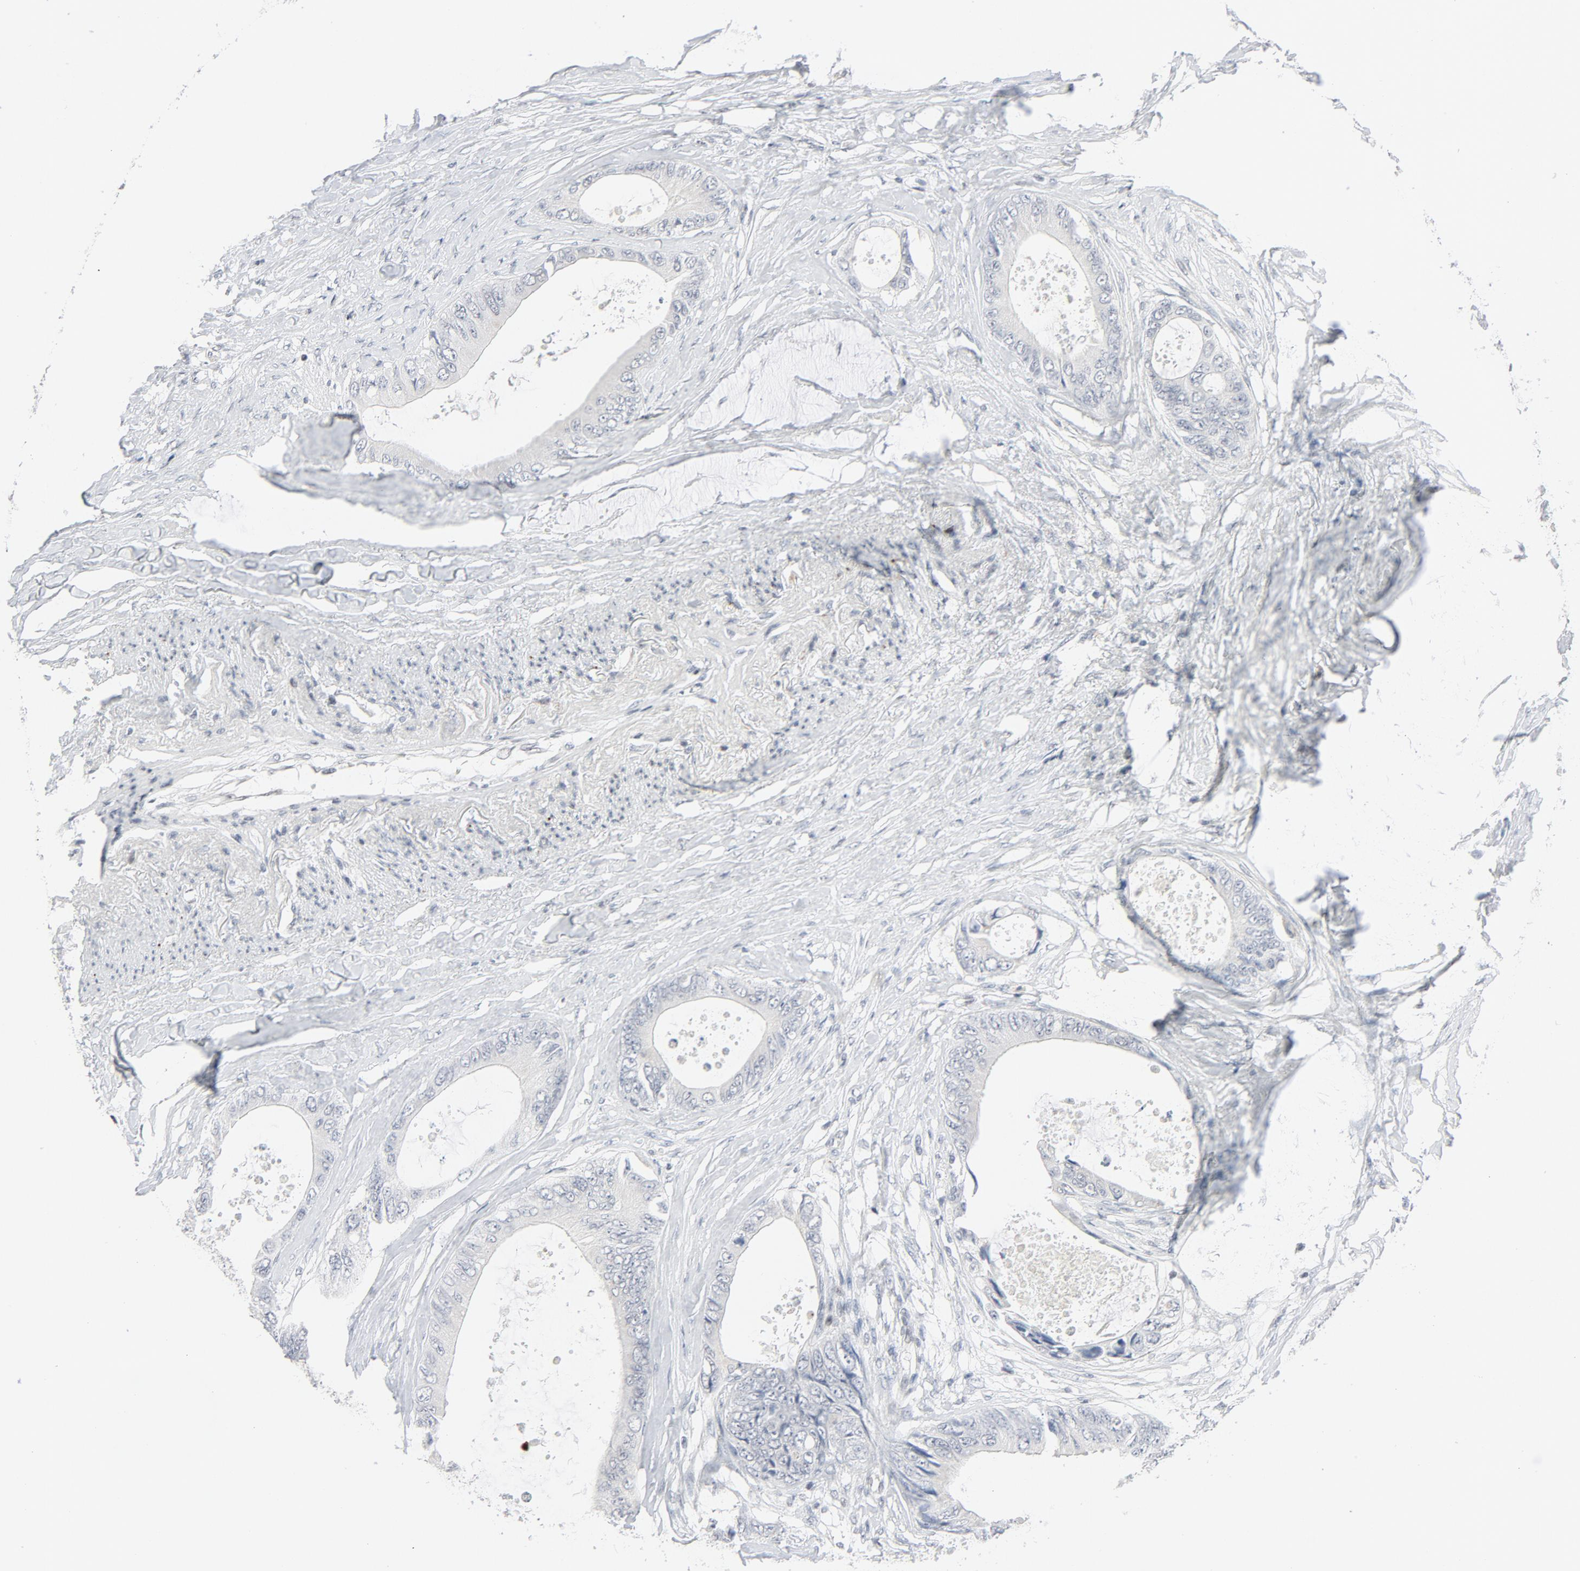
{"staining": {"intensity": "negative", "quantity": "none", "location": "none"}, "tissue": "colorectal cancer", "cell_type": "Tumor cells", "image_type": "cancer", "snomed": [{"axis": "morphology", "description": "Normal tissue, NOS"}, {"axis": "morphology", "description": "Adenocarcinoma, NOS"}, {"axis": "topography", "description": "Rectum"}, {"axis": "topography", "description": "Peripheral nerve tissue"}], "caption": "This is an immunohistochemistry (IHC) micrograph of colorectal cancer. There is no staining in tumor cells.", "gene": "GABPA", "patient": {"sex": "female", "age": 77}}